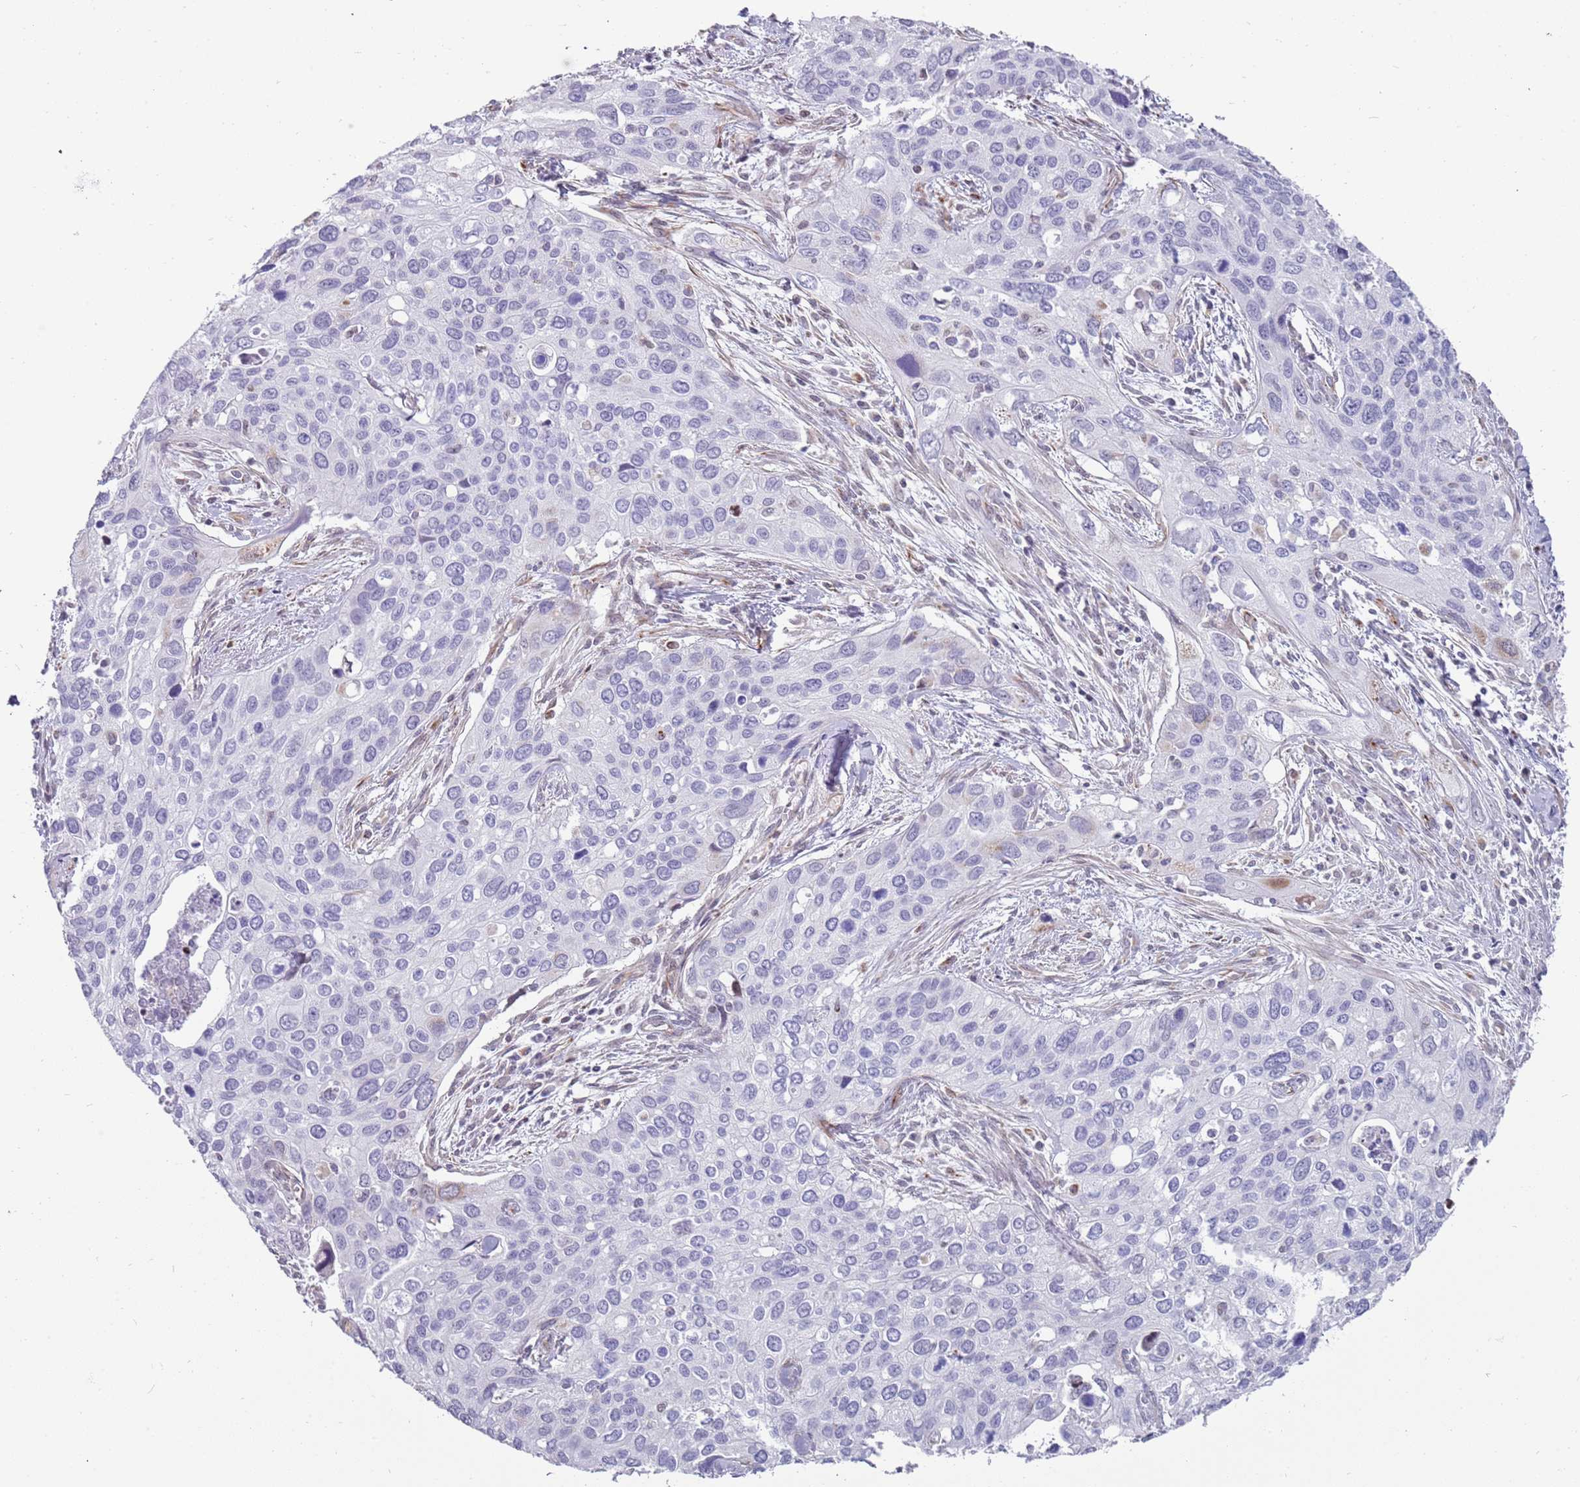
{"staining": {"intensity": "negative", "quantity": "none", "location": "none"}, "tissue": "cervical cancer", "cell_type": "Tumor cells", "image_type": "cancer", "snomed": [{"axis": "morphology", "description": "Squamous cell carcinoma, NOS"}, {"axis": "topography", "description": "Cervix"}], "caption": "The photomicrograph exhibits no staining of tumor cells in cervical squamous cell carcinoma.", "gene": "NBPF3", "patient": {"sex": "female", "age": 55}}